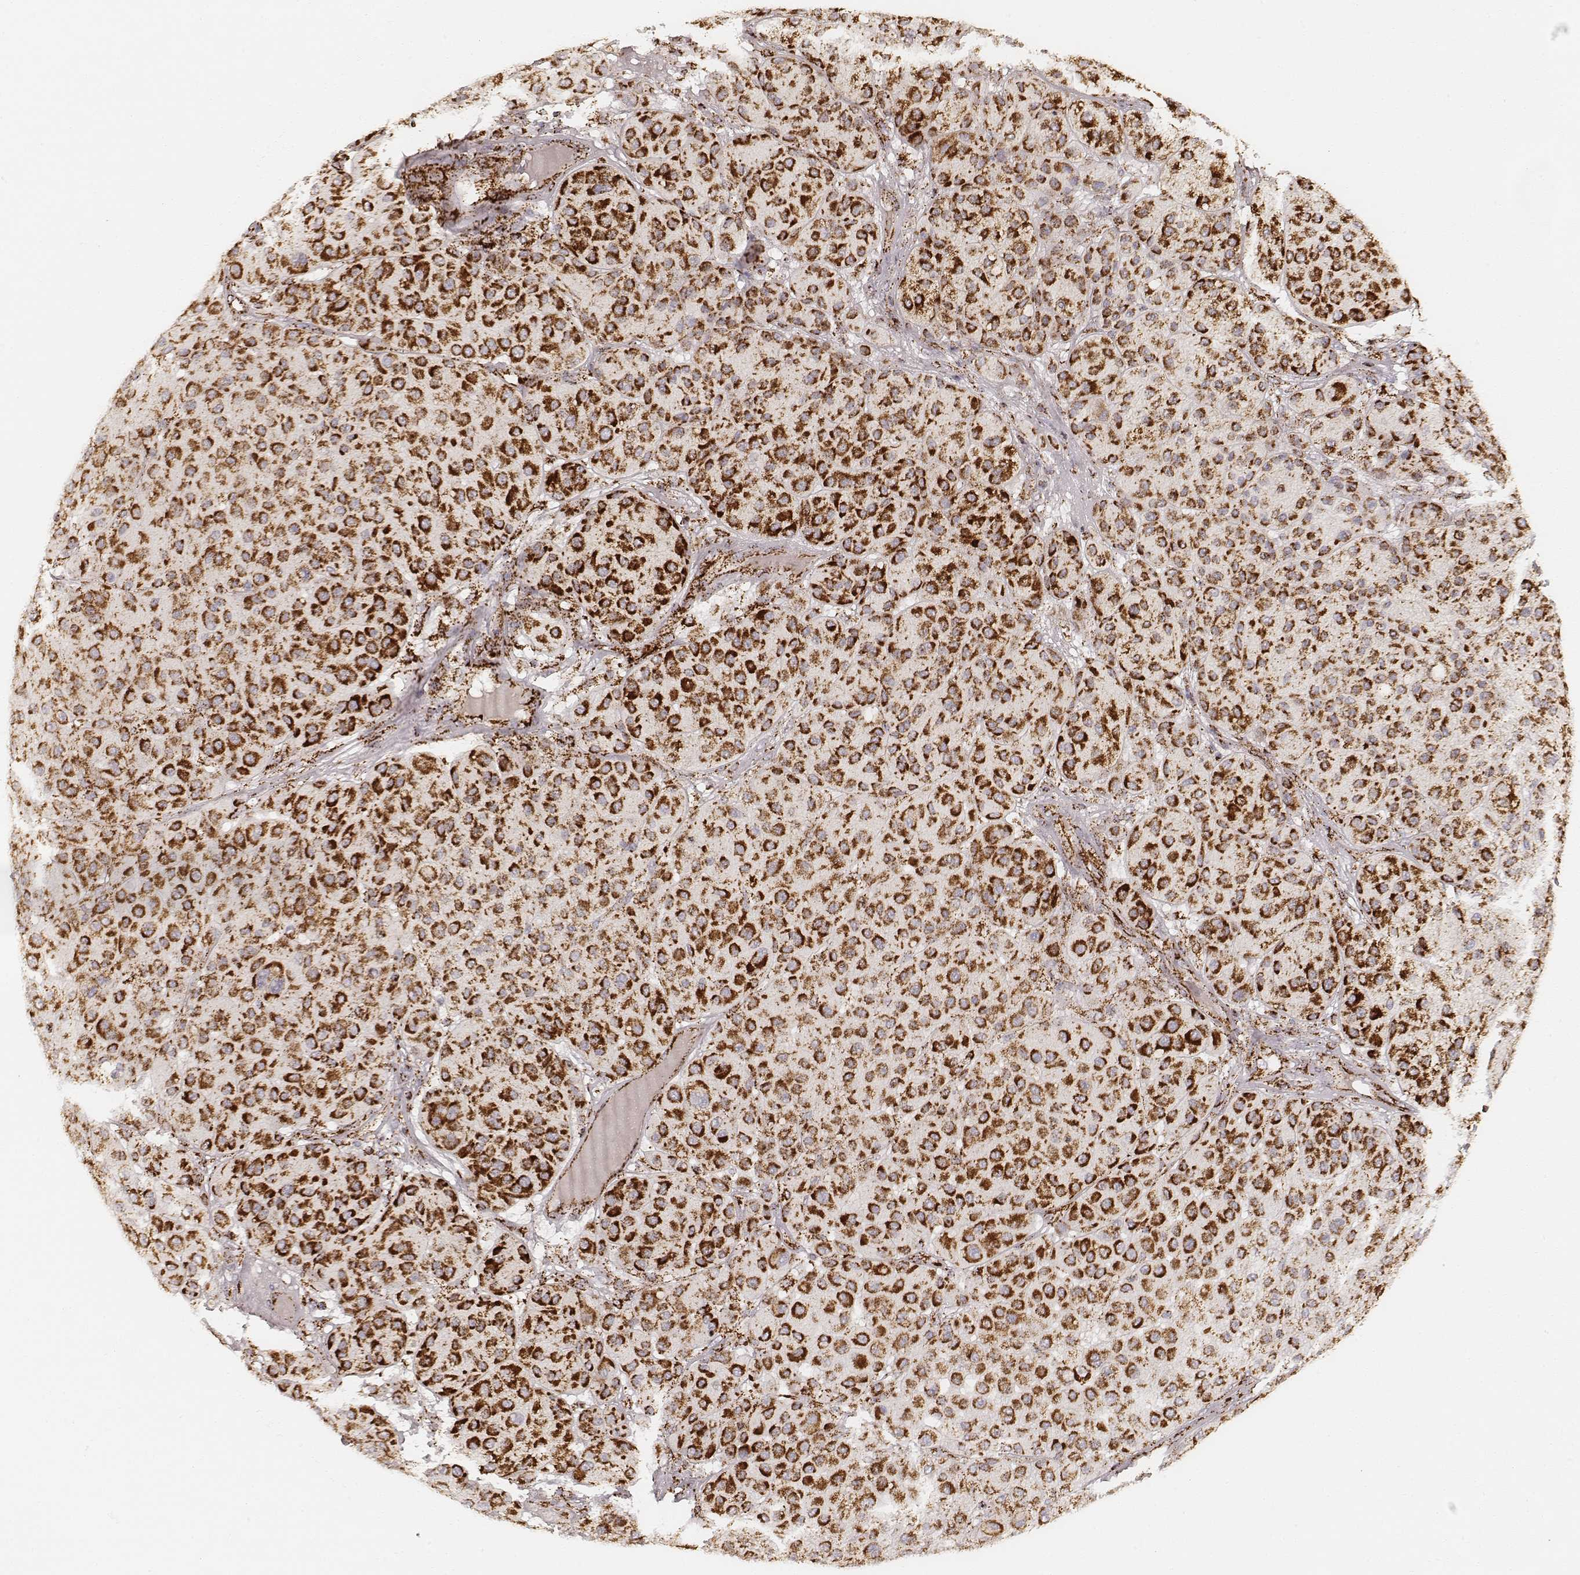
{"staining": {"intensity": "strong", "quantity": ">75%", "location": "cytoplasmic/membranous"}, "tissue": "melanoma", "cell_type": "Tumor cells", "image_type": "cancer", "snomed": [{"axis": "morphology", "description": "Malignant melanoma, Metastatic site"}, {"axis": "topography", "description": "Smooth muscle"}], "caption": "An immunohistochemistry (IHC) image of tumor tissue is shown. Protein staining in brown labels strong cytoplasmic/membranous positivity in malignant melanoma (metastatic site) within tumor cells.", "gene": "CS", "patient": {"sex": "male", "age": 41}}